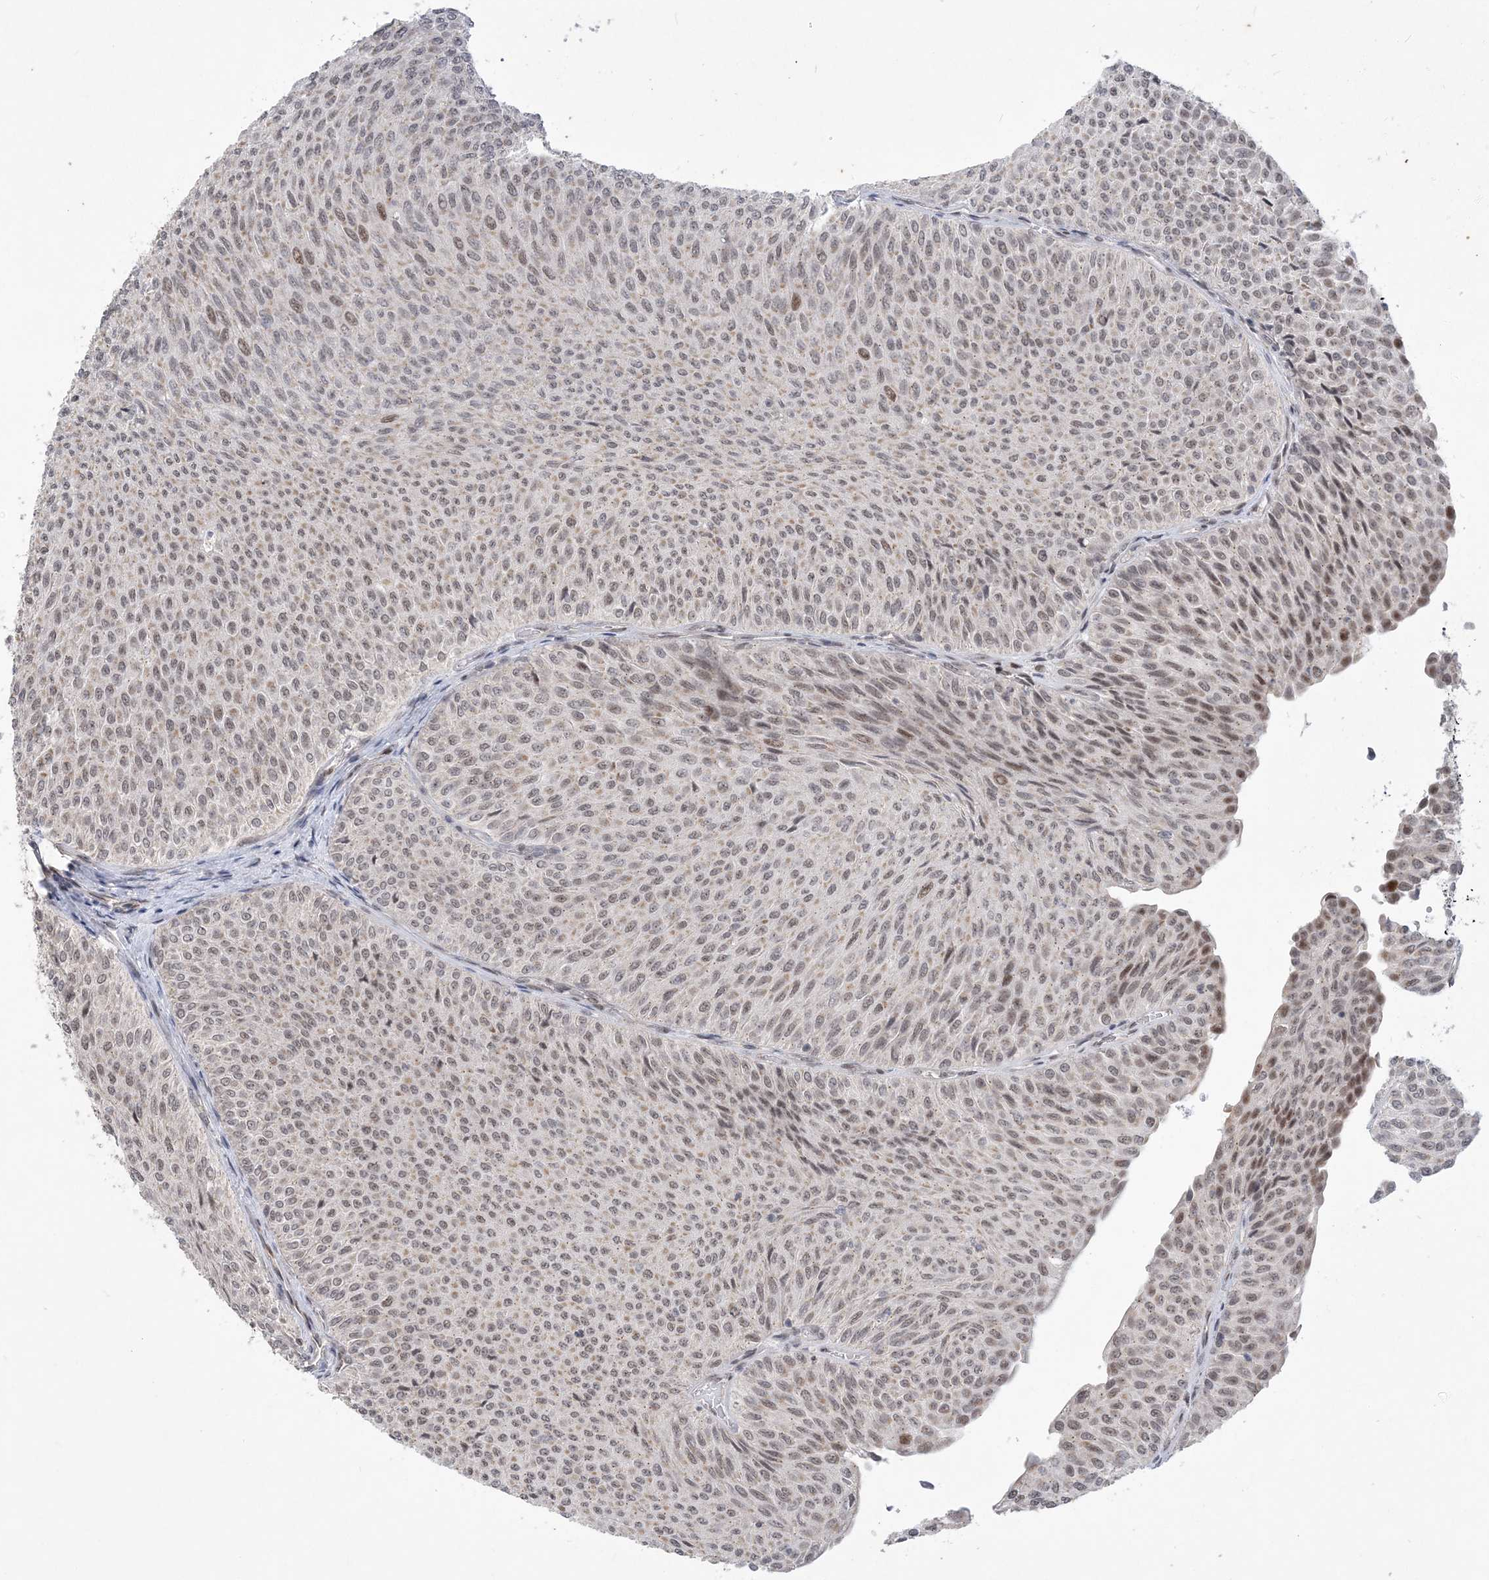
{"staining": {"intensity": "weak", "quantity": ">75%", "location": "nuclear"}, "tissue": "urothelial cancer", "cell_type": "Tumor cells", "image_type": "cancer", "snomed": [{"axis": "morphology", "description": "Urothelial carcinoma, Low grade"}, {"axis": "topography", "description": "Urinary bladder"}], "caption": "An image of urothelial cancer stained for a protein reveals weak nuclear brown staining in tumor cells.", "gene": "WAC", "patient": {"sex": "male", "age": 78}}